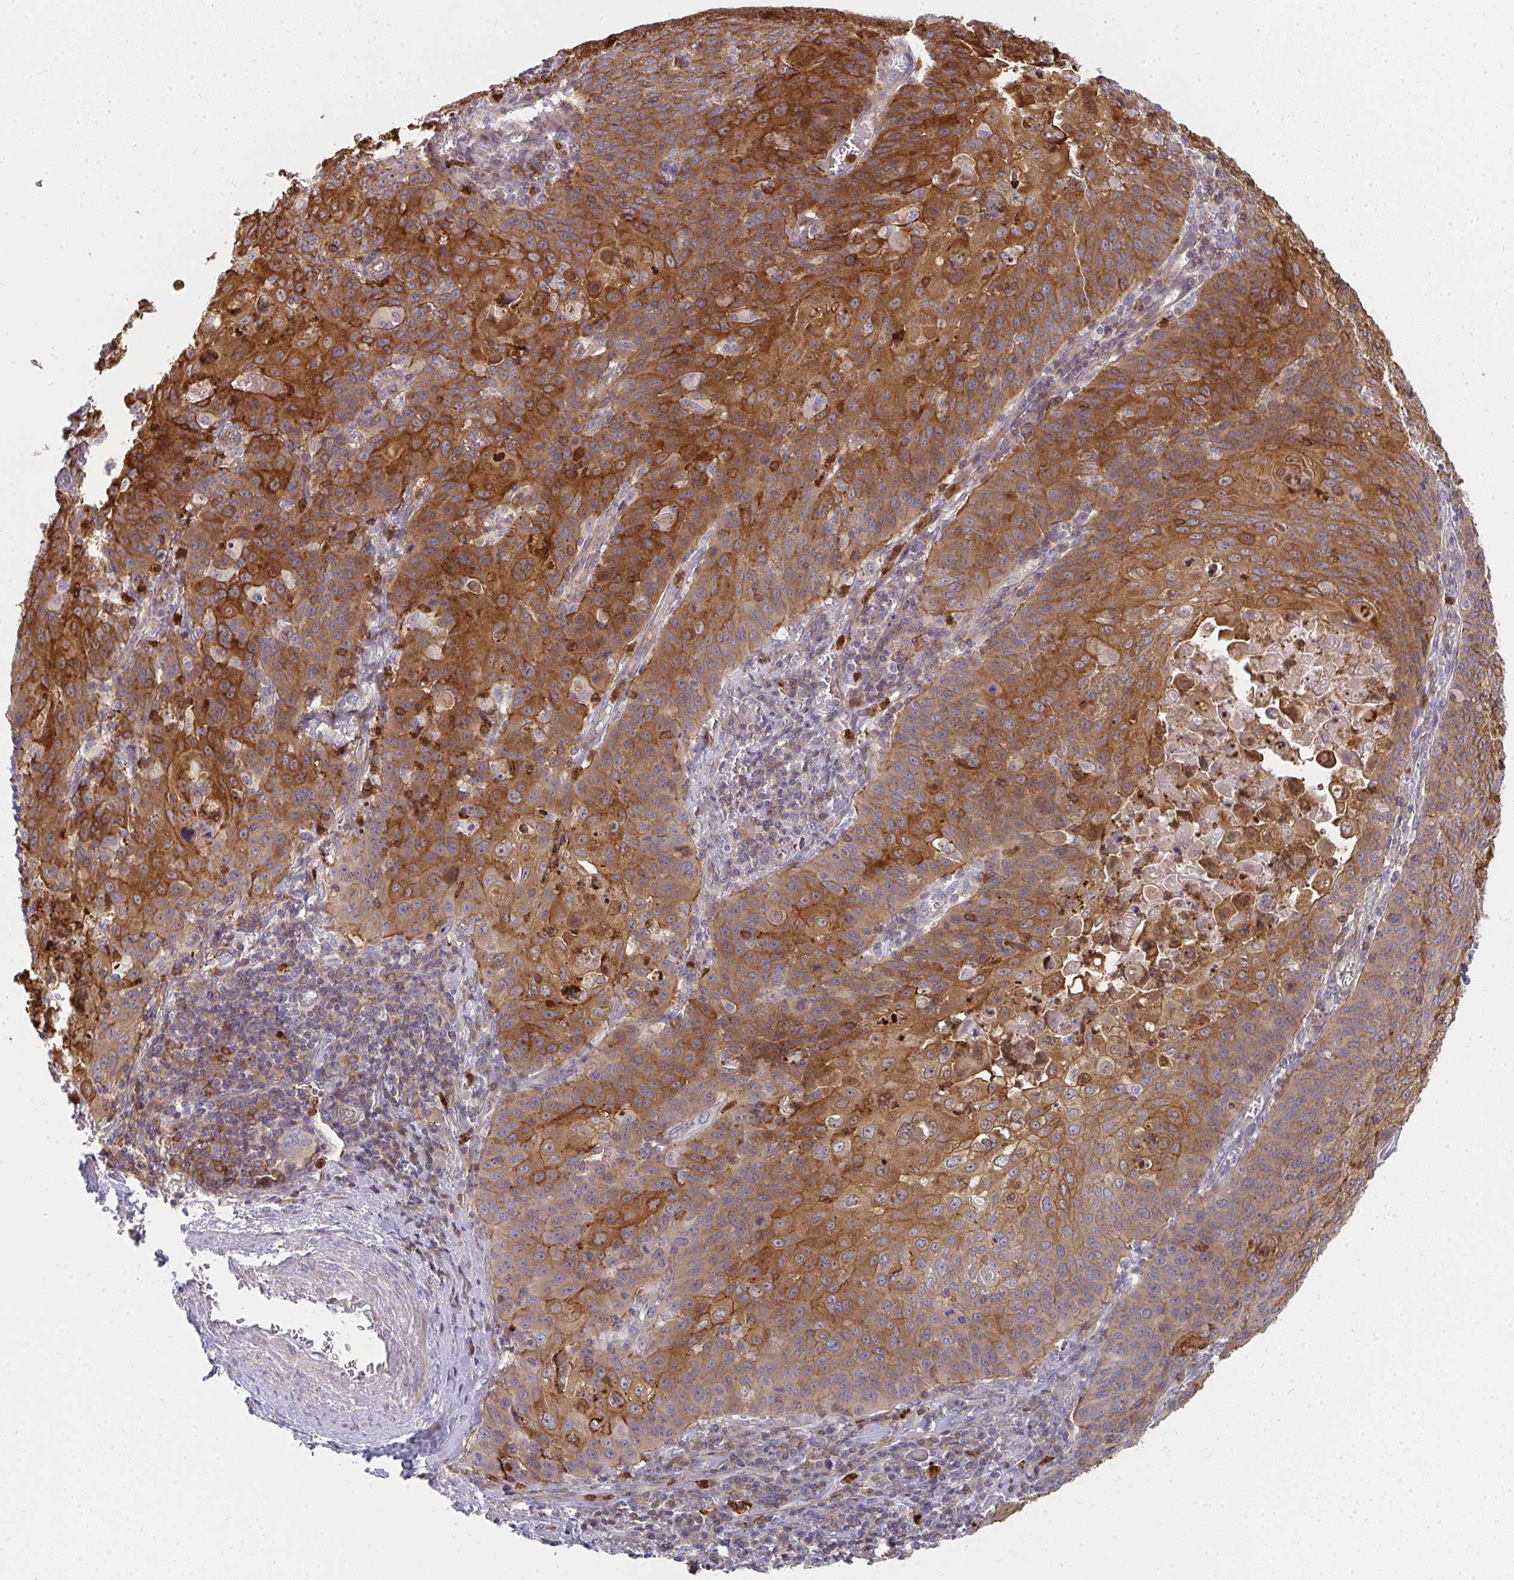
{"staining": {"intensity": "strong", "quantity": ">75%", "location": "cytoplasmic/membranous"}, "tissue": "cervical cancer", "cell_type": "Tumor cells", "image_type": "cancer", "snomed": [{"axis": "morphology", "description": "Squamous cell carcinoma, NOS"}, {"axis": "topography", "description": "Cervix"}], "caption": "Cervical squamous cell carcinoma stained with DAB (3,3'-diaminobenzidine) immunohistochemistry (IHC) displays high levels of strong cytoplasmic/membranous expression in approximately >75% of tumor cells.", "gene": "CSF3R", "patient": {"sex": "female", "age": 65}}